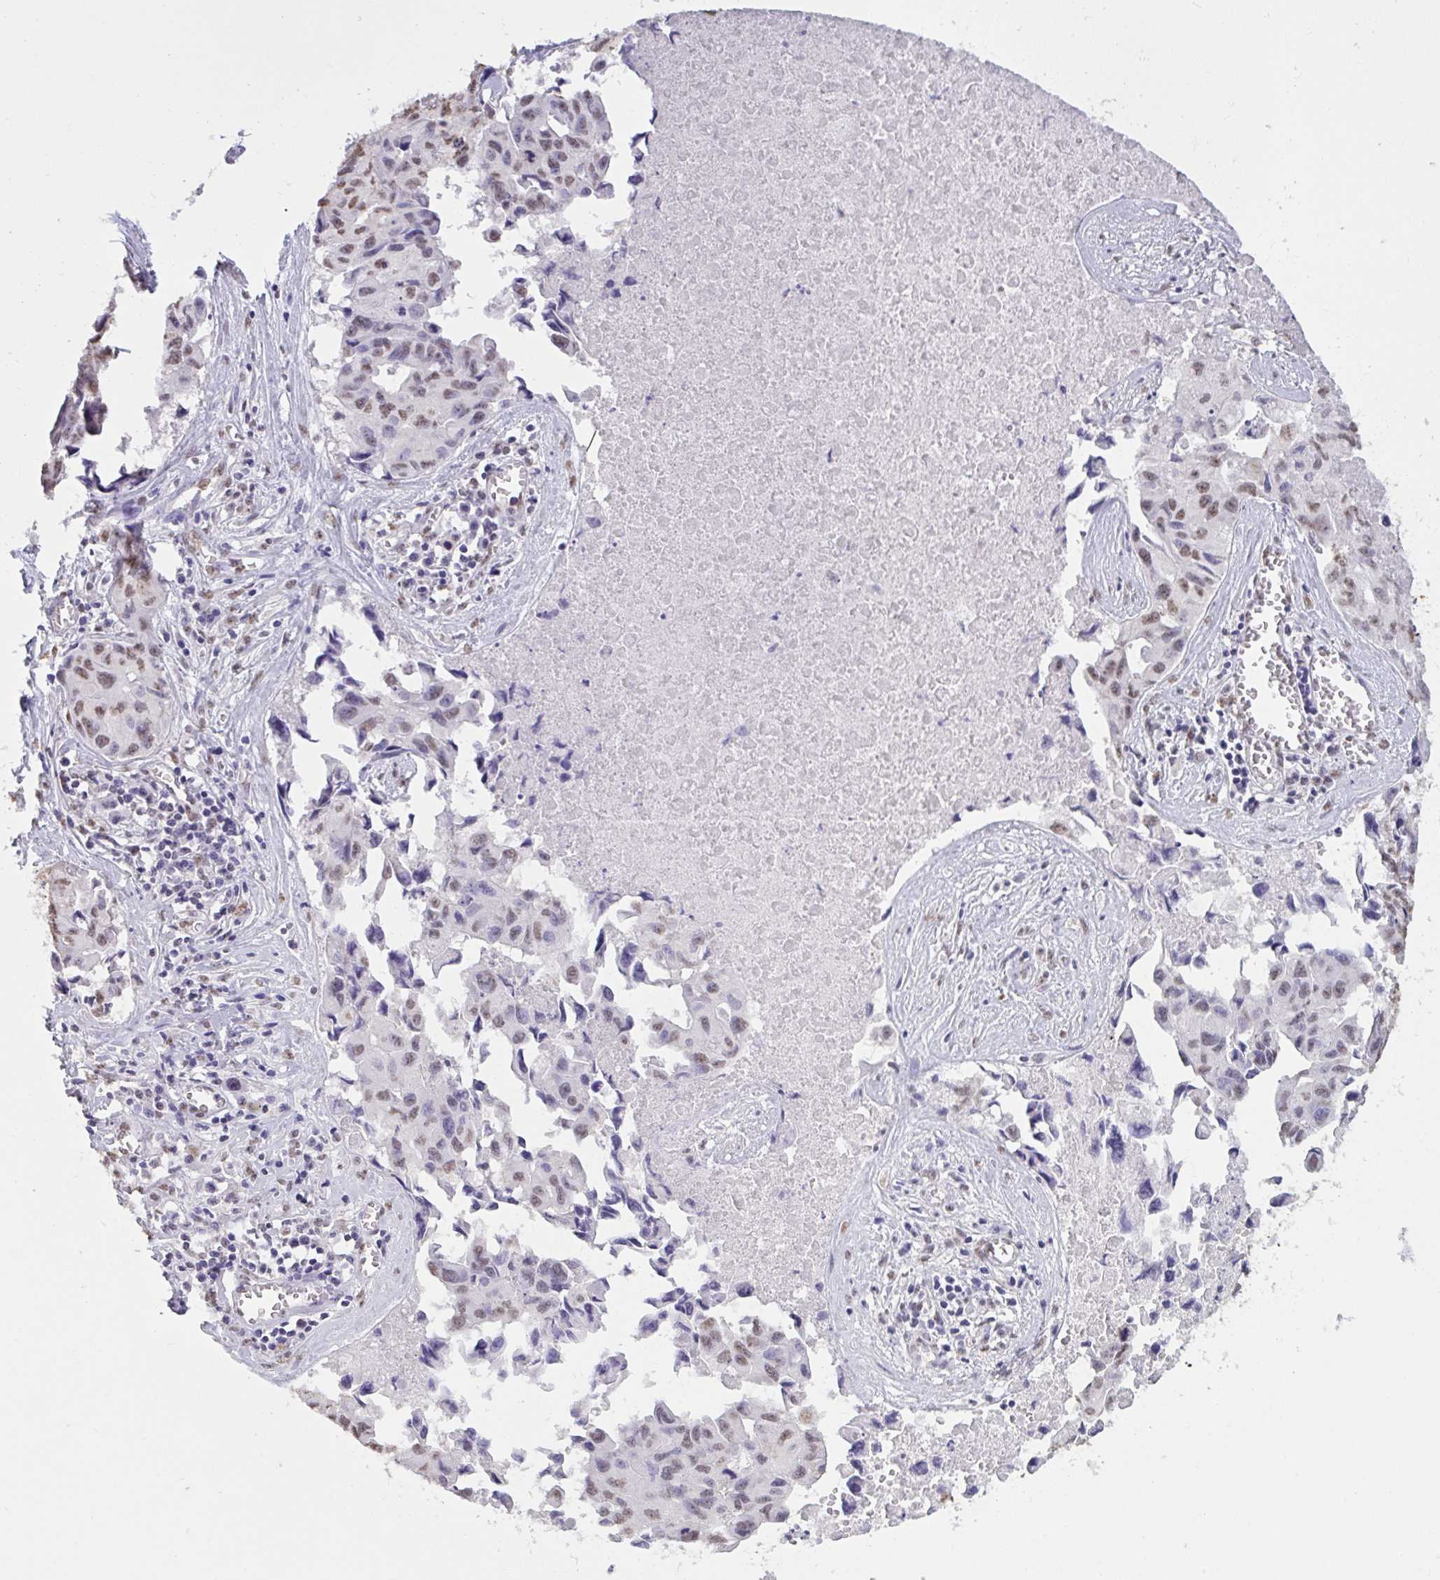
{"staining": {"intensity": "weak", "quantity": "25%-75%", "location": "nuclear"}, "tissue": "lung cancer", "cell_type": "Tumor cells", "image_type": "cancer", "snomed": [{"axis": "morphology", "description": "Adenocarcinoma, NOS"}, {"axis": "topography", "description": "Lymph node"}, {"axis": "topography", "description": "Lung"}], "caption": "The image exhibits immunohistochemical staining of adenocarcinoma (lung). There is weak nuclear positivity is seen in approximately 25%-75% of tumor cells.", "gene": "SEMA6B", "patient": {"sex": "male", "age": 64}}